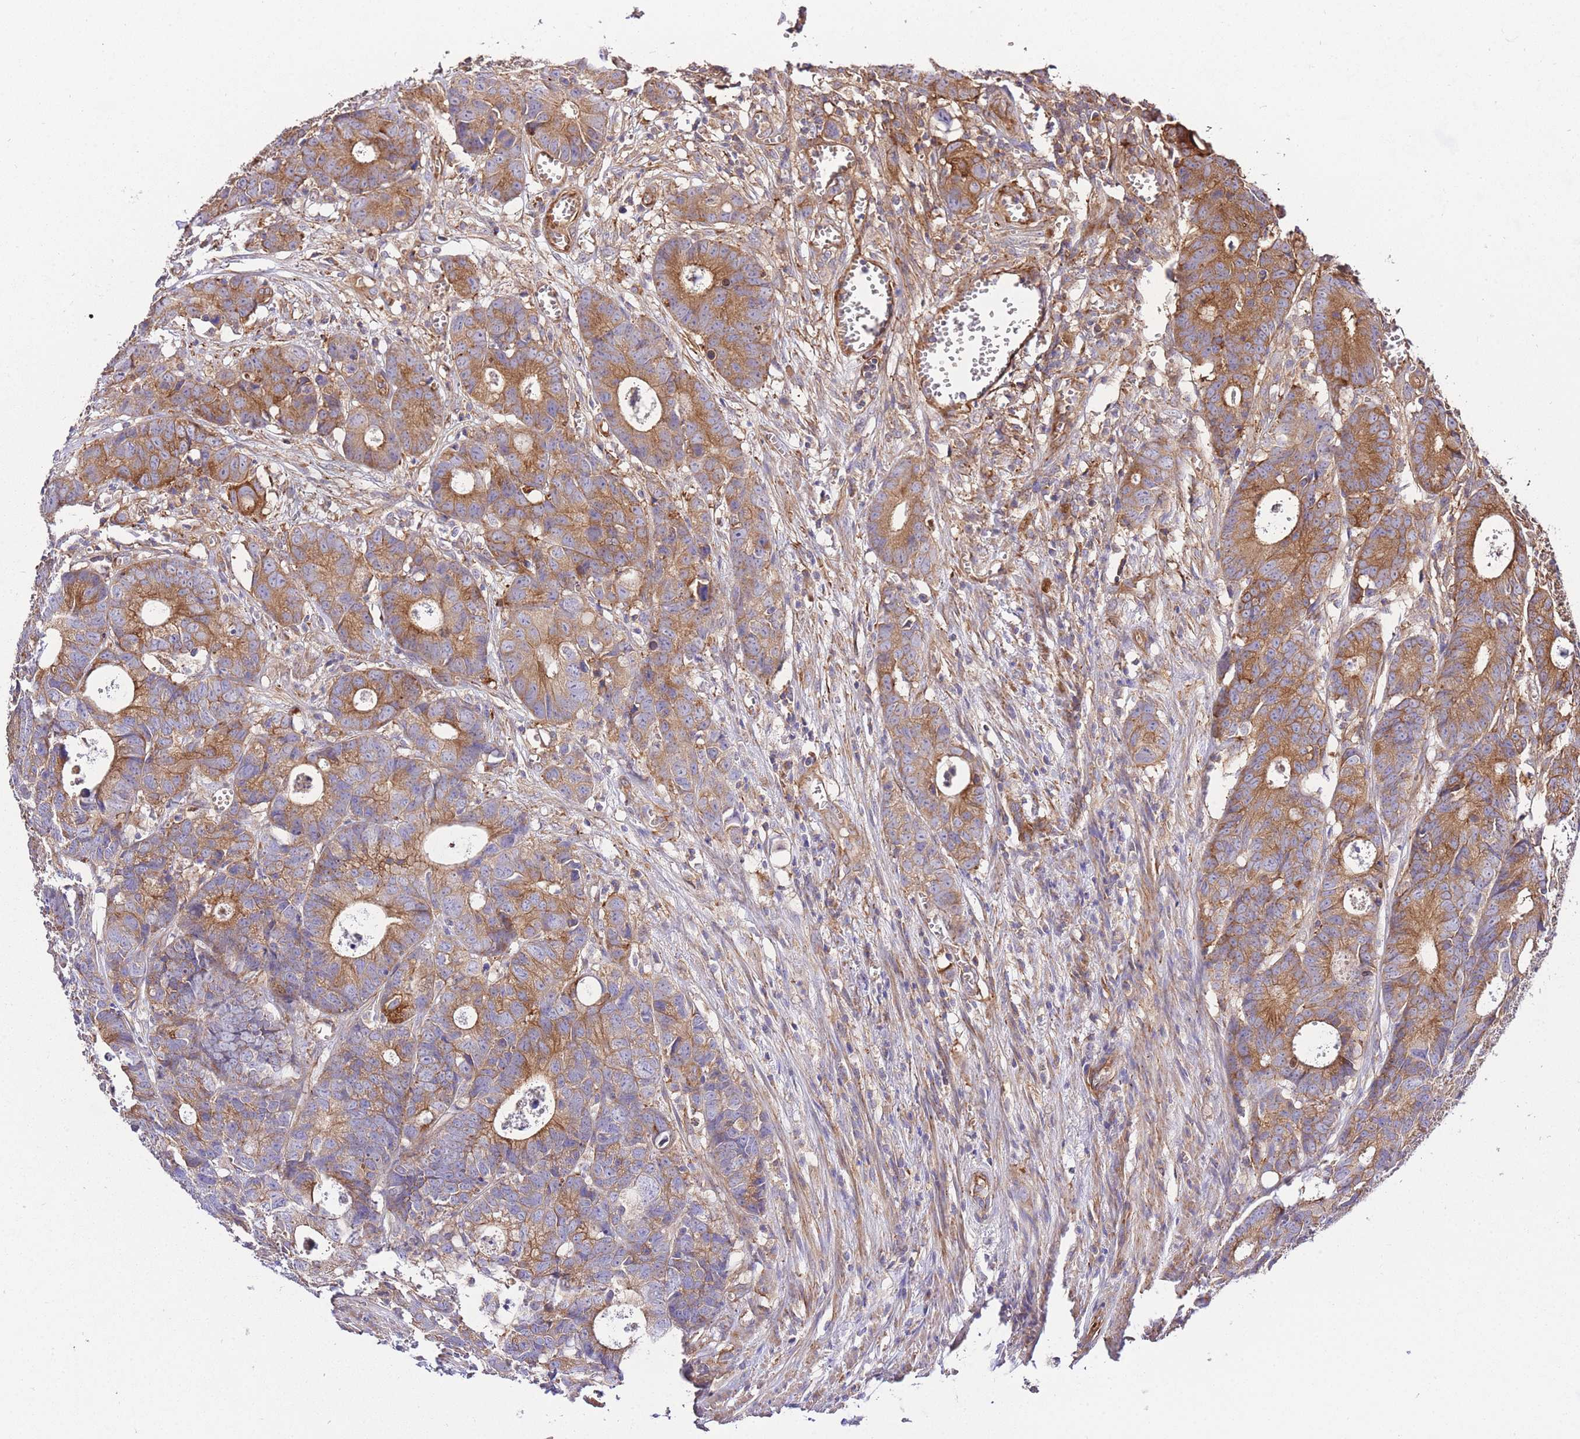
{"staining": {"intensity": "moderate", "quantity": ">75%", "location": "cytoplasmic/membranous"}, "tissue": "colorectal cancer", "cell_type": "Tumor cells", "image_type": "cancer", "snomed": [{"axis": "morphology", "description": "Adenocarcinoma, NOS"}, {"axis": "topography", "description": "Colon"}], "caption": "The immunohistochemical stain labels moderate cytoplasmic/membranous positivity in tumor cells of colorectal cancer (adenocarcinoma) tissue.", "gene": "INSYN2B", "patient": {"sex": "female", "age": 57}}